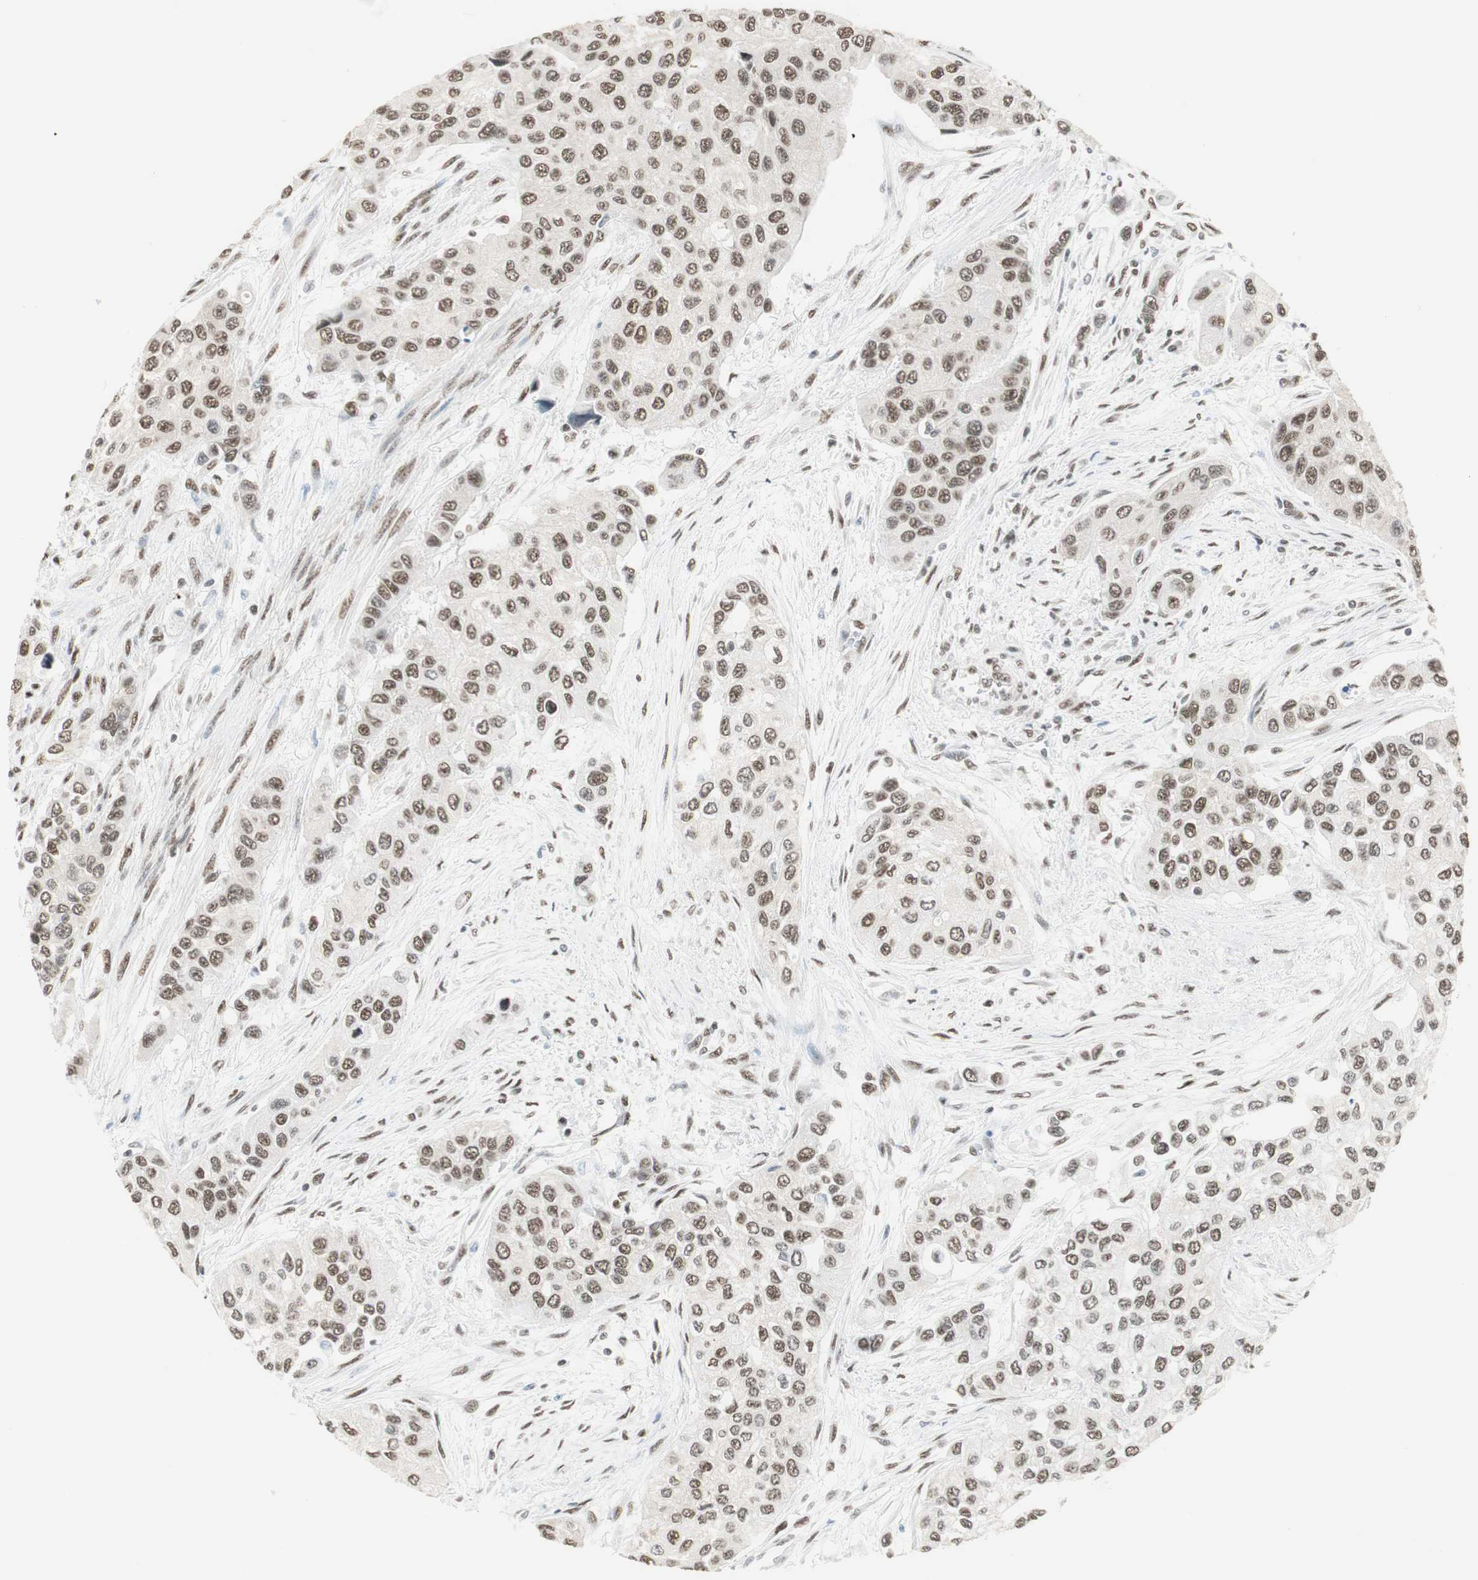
{"staining": {"intensity": "moderate", "quantity": ">75%", "location": "nuclear"}, "tissue": "urothelial cancer", "cell_type": "Tumor cells", "image_type": "cancer", "snomed": [{"axis": "morphology", "description": "Urothelial carcinoma, High grade"}, {"axis": "topography", "description": "Urinary bladder"}], "caption": "Brown immunohistochemical staining in urothelial carcinoma (high-grade) displays moderate nuclear staining in about >75% of tumor cells. Immunohistochemistry (ihc) stains the protein of interest in brown and the nuclei are stained blue.", "gene": "ZBTB17", "patient": {"sex": "female", "age": 56}}